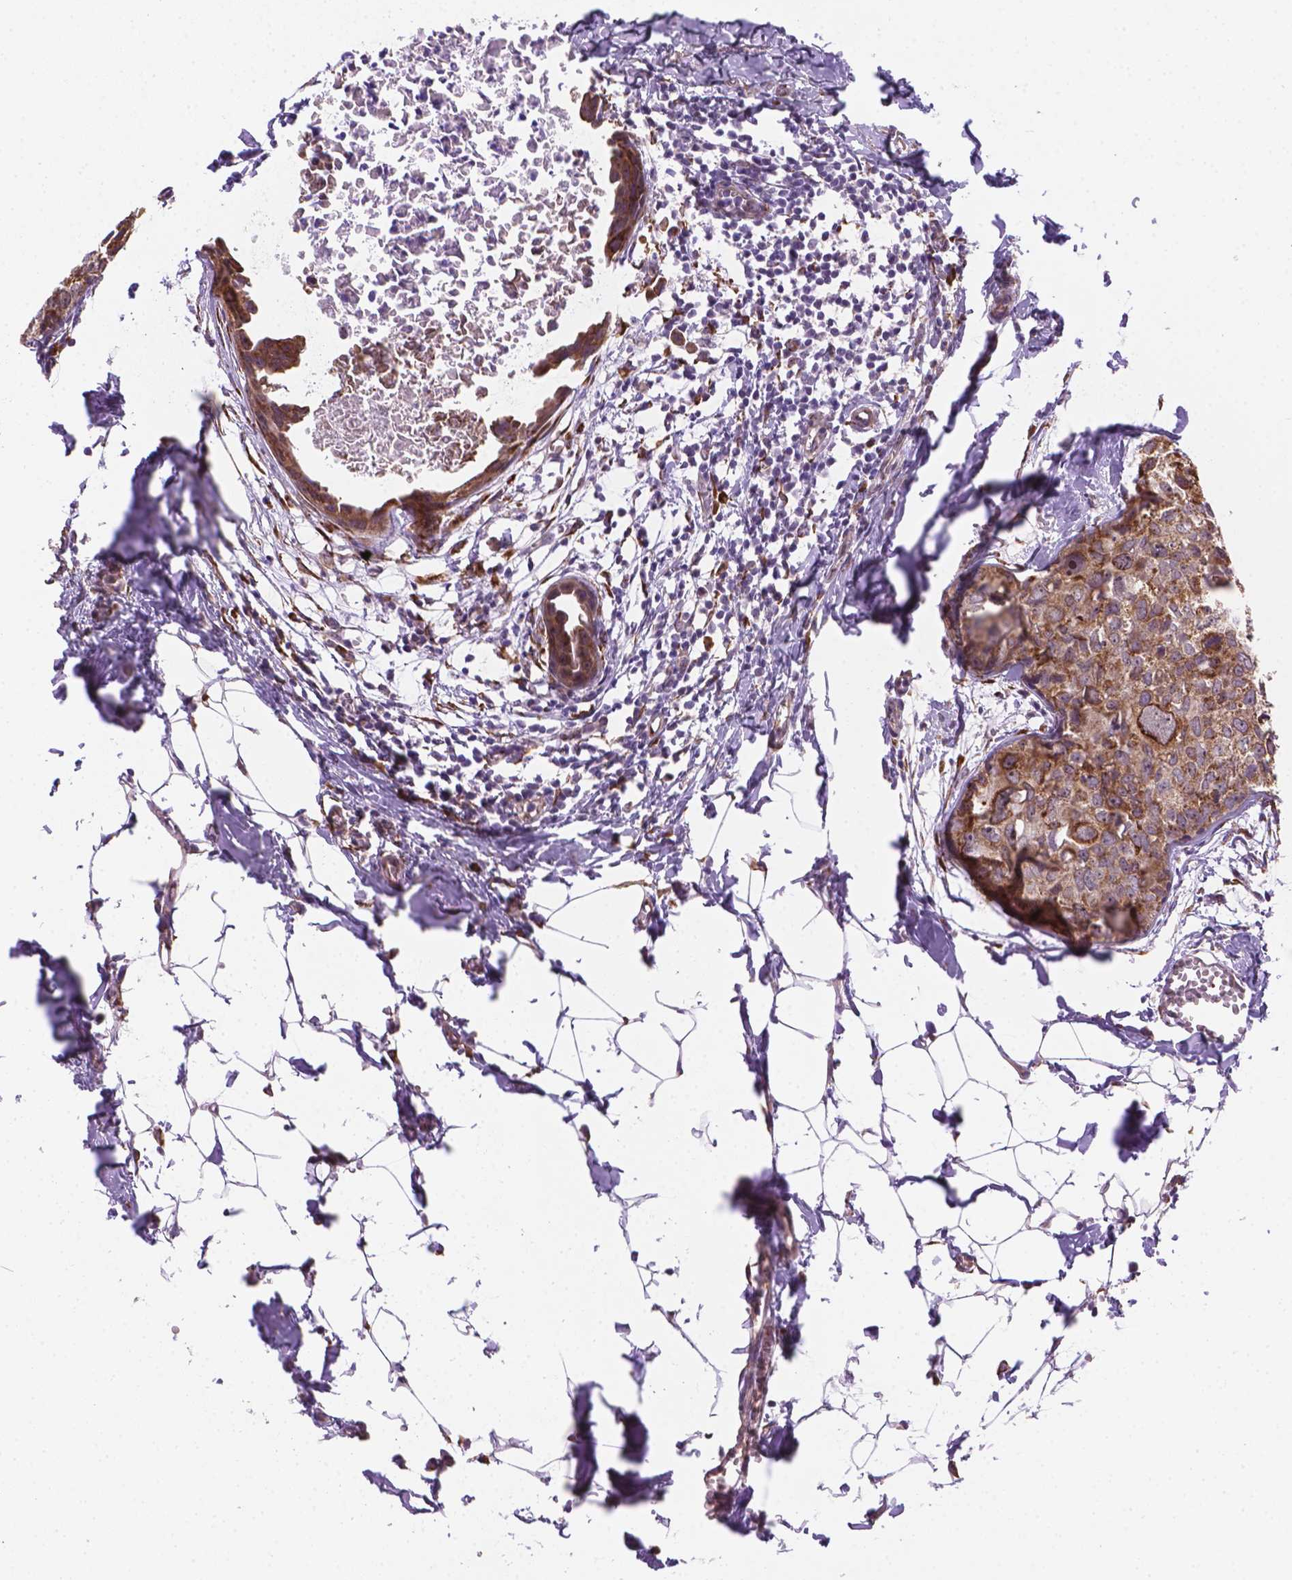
{"staining": {"intensity": "moderate", "quantity": ">75%", "location": "cytoplasmic/membranous"}, "tissue": "breast cancer", "cell_type": "Tumor cells", "image_type": "cancer", "snomed": [{"axis": "morphology", "description": "Duct carcinoma"}, {"axis": "topography", "description": "Breast"}], "caption": "Breast cancer was stained to show a protein in brown. There is medium levels of moderate cytoplasmic/membranous expression in about >75% of tumor cells.", "gene": "FNIP1", "patient": {"sex": "female", "age": 38}}